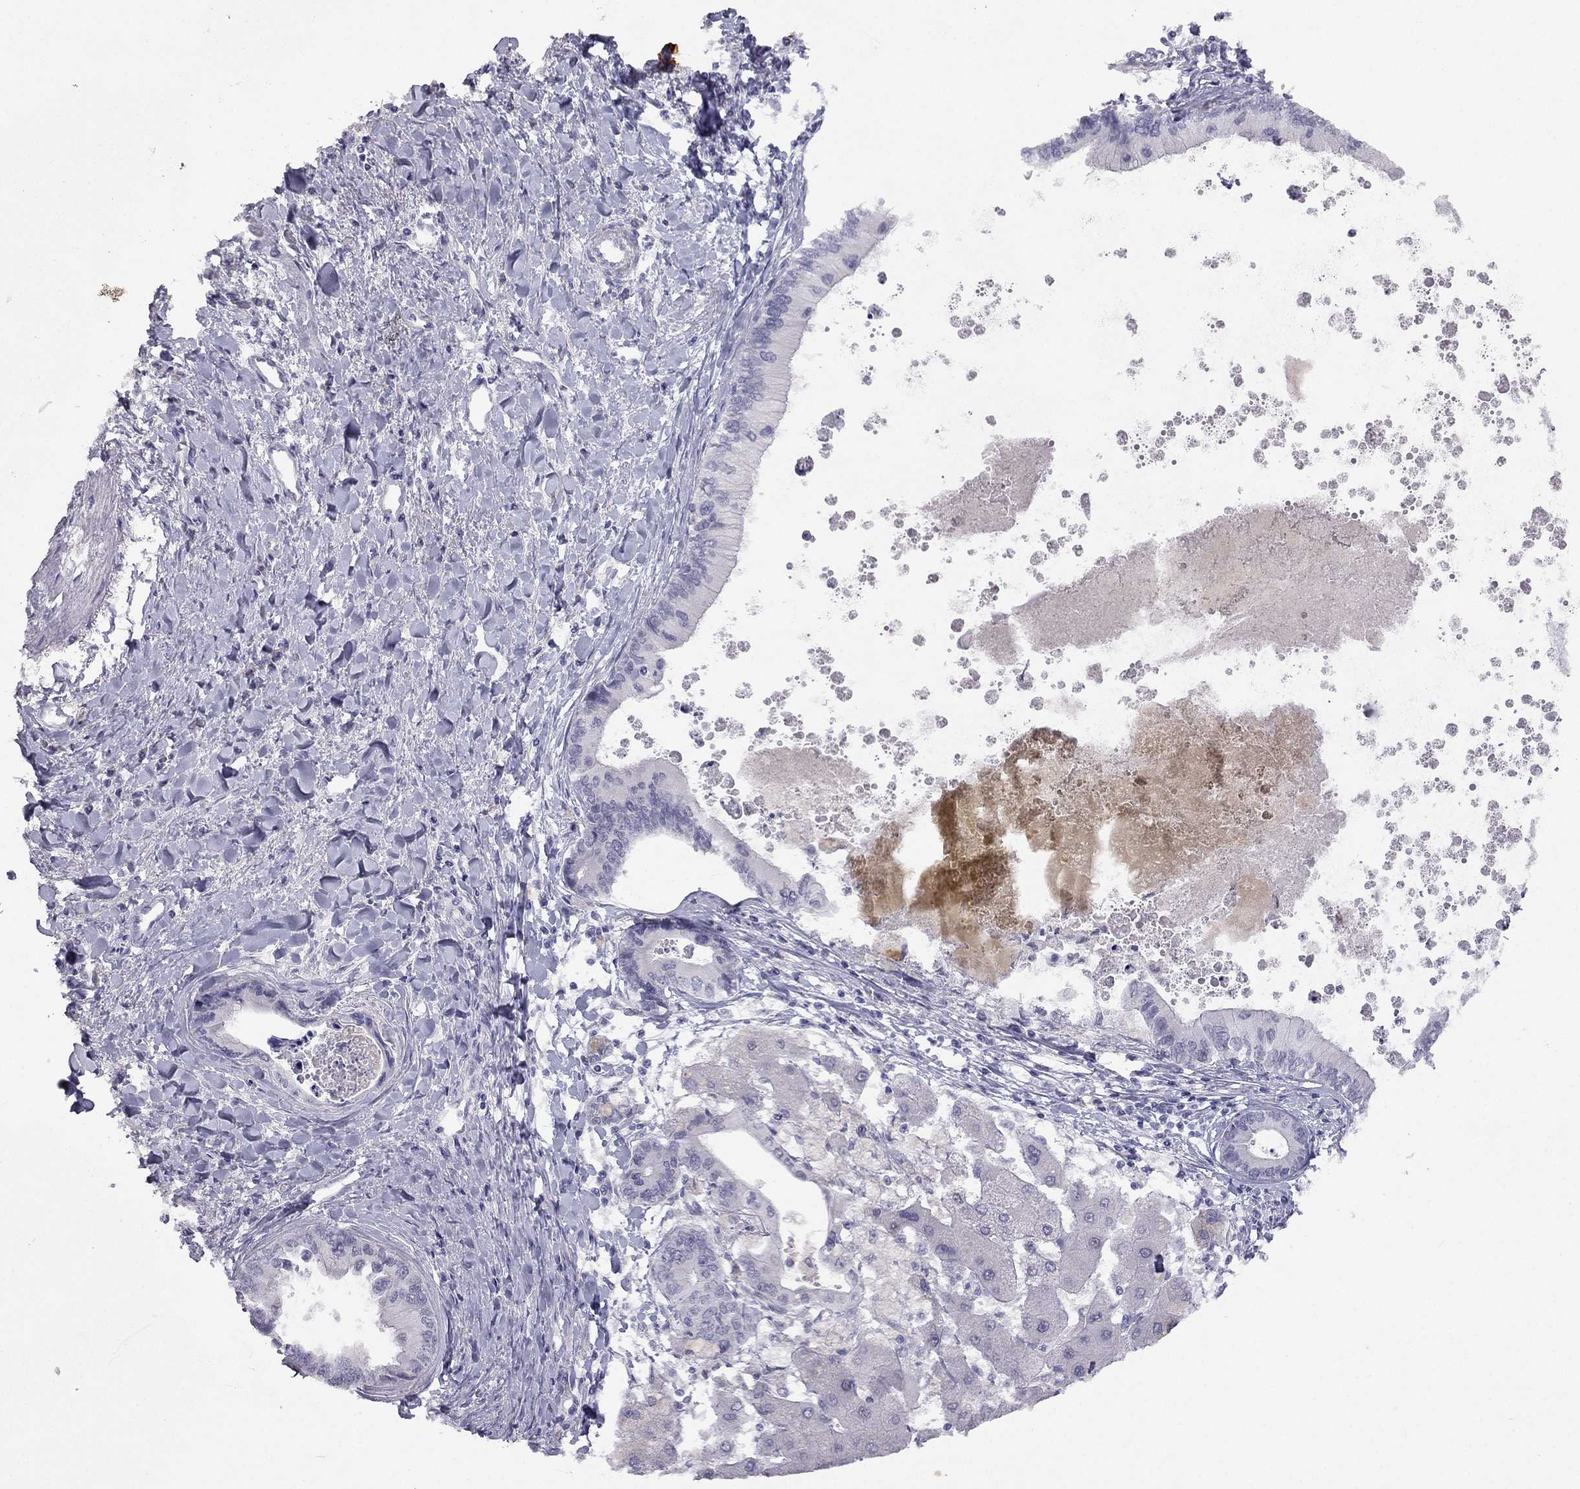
{"staining": {"intensity": "negative", "quantity": "none", "location": "none"}, "tissue": "liver cancer", "cell_type": "Tumor cells", "image_type": "cancer", "snomed": [{"axis": "morphology", "description": "Cholangiocarcinoma"}, {"axis": "topography", "description": "Liver"}], "caption": "Tumor cells show no significant staining in cholangiocarcinoma (liver). The staining was performed using DAB to visualize the protein expression in brown, while the nuclei were stained in blue with hematoxylin (Magnification: 20x).", "gene": "C16orf89", "patient": {"sex": "male", "age": 66}}